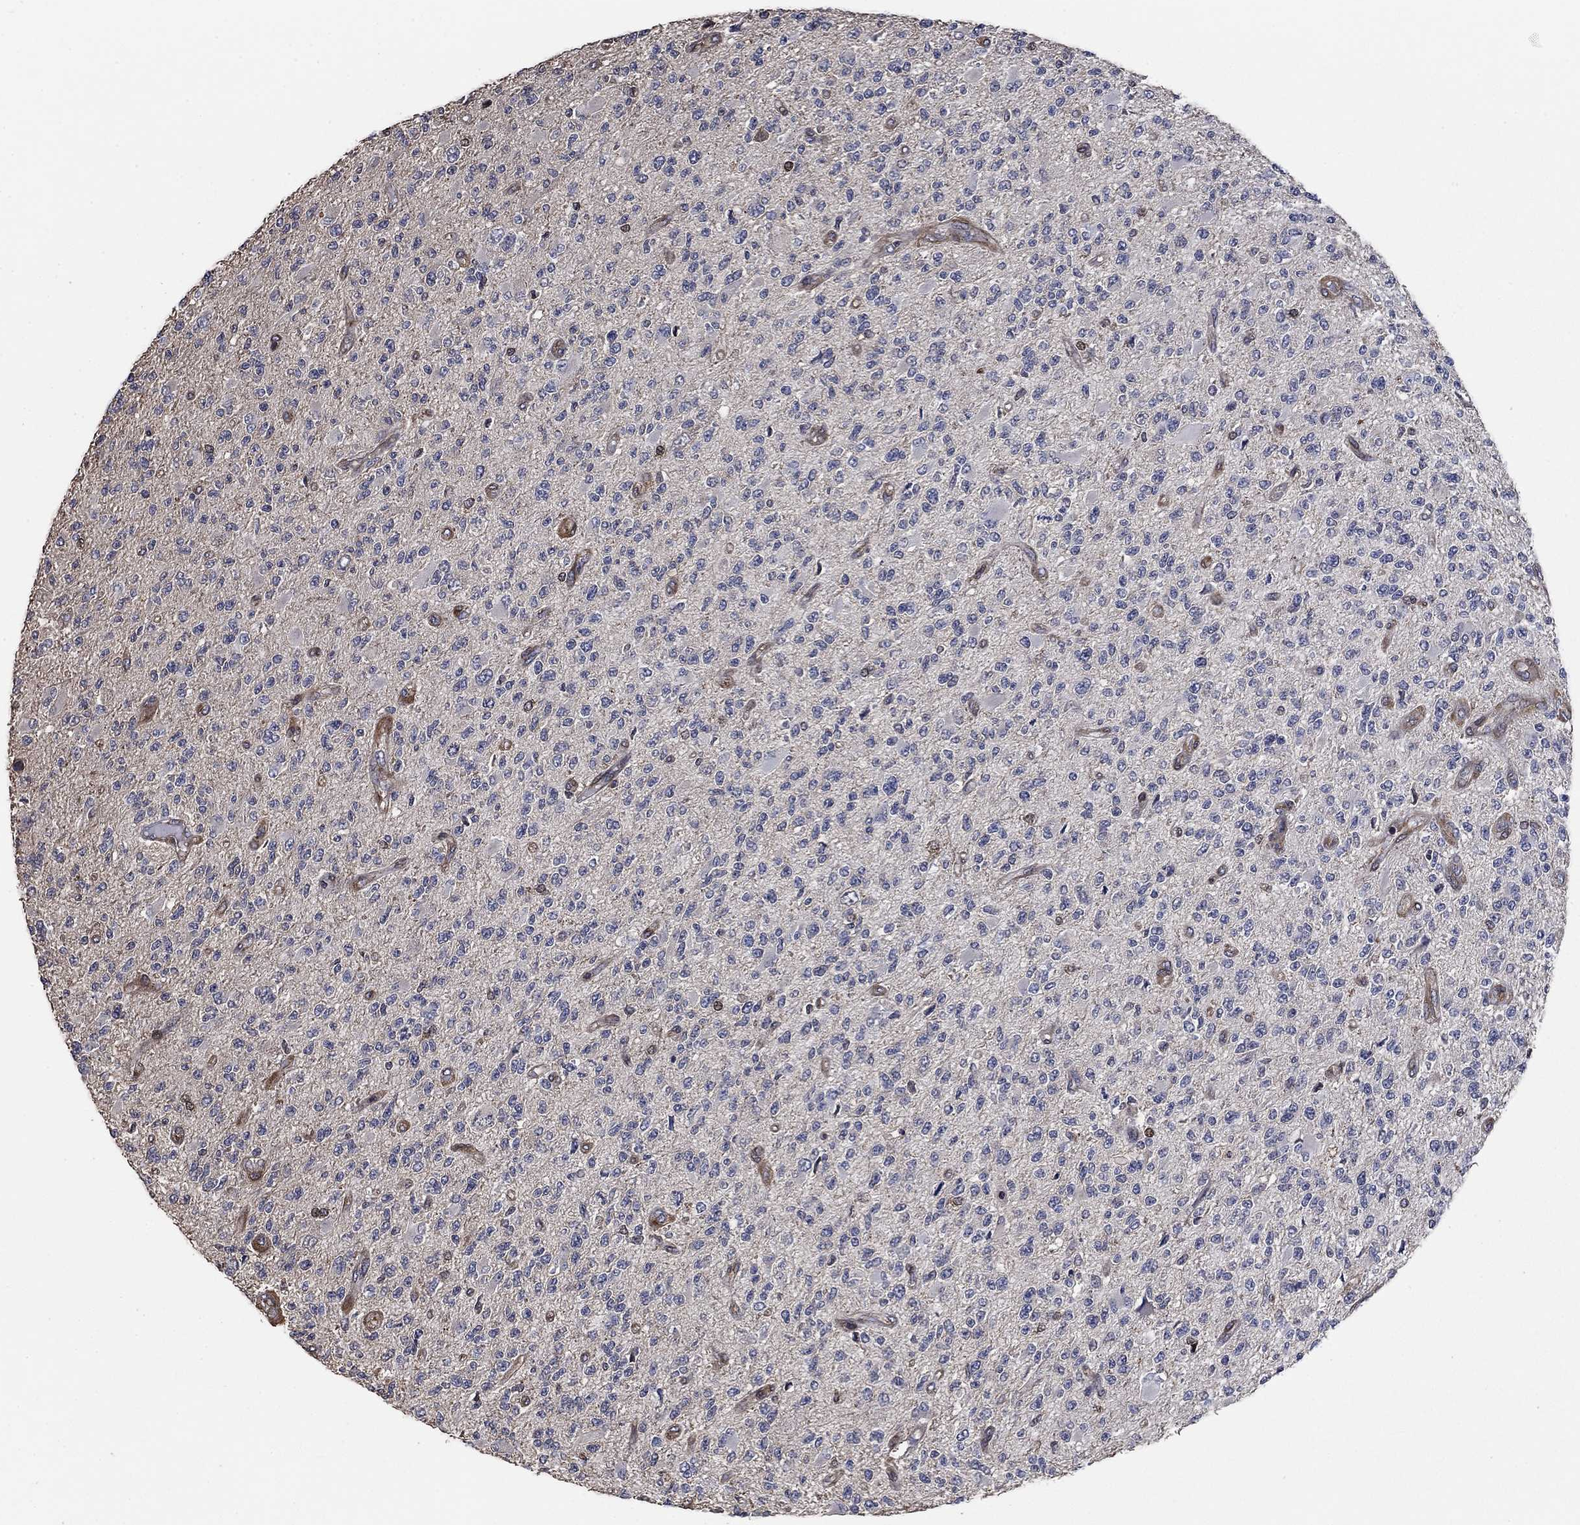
{"staining": {"intensity": "negative", "quantity": "none", "location": "none"}, "tissue": "glioma", "cell_type": "Tumor cells", "image_type": "cancer", "snomed": [{"axis": "morphology", "description": "Glioma, malignant, High grade"}, {"axis": "topography", "description": "Brain"}], "caption": "Protein analysis of glioma demonstrates no significant expression in tumor cells.", "gene": "PDE3A", "patient": {"sex": "female", "age": 63}}